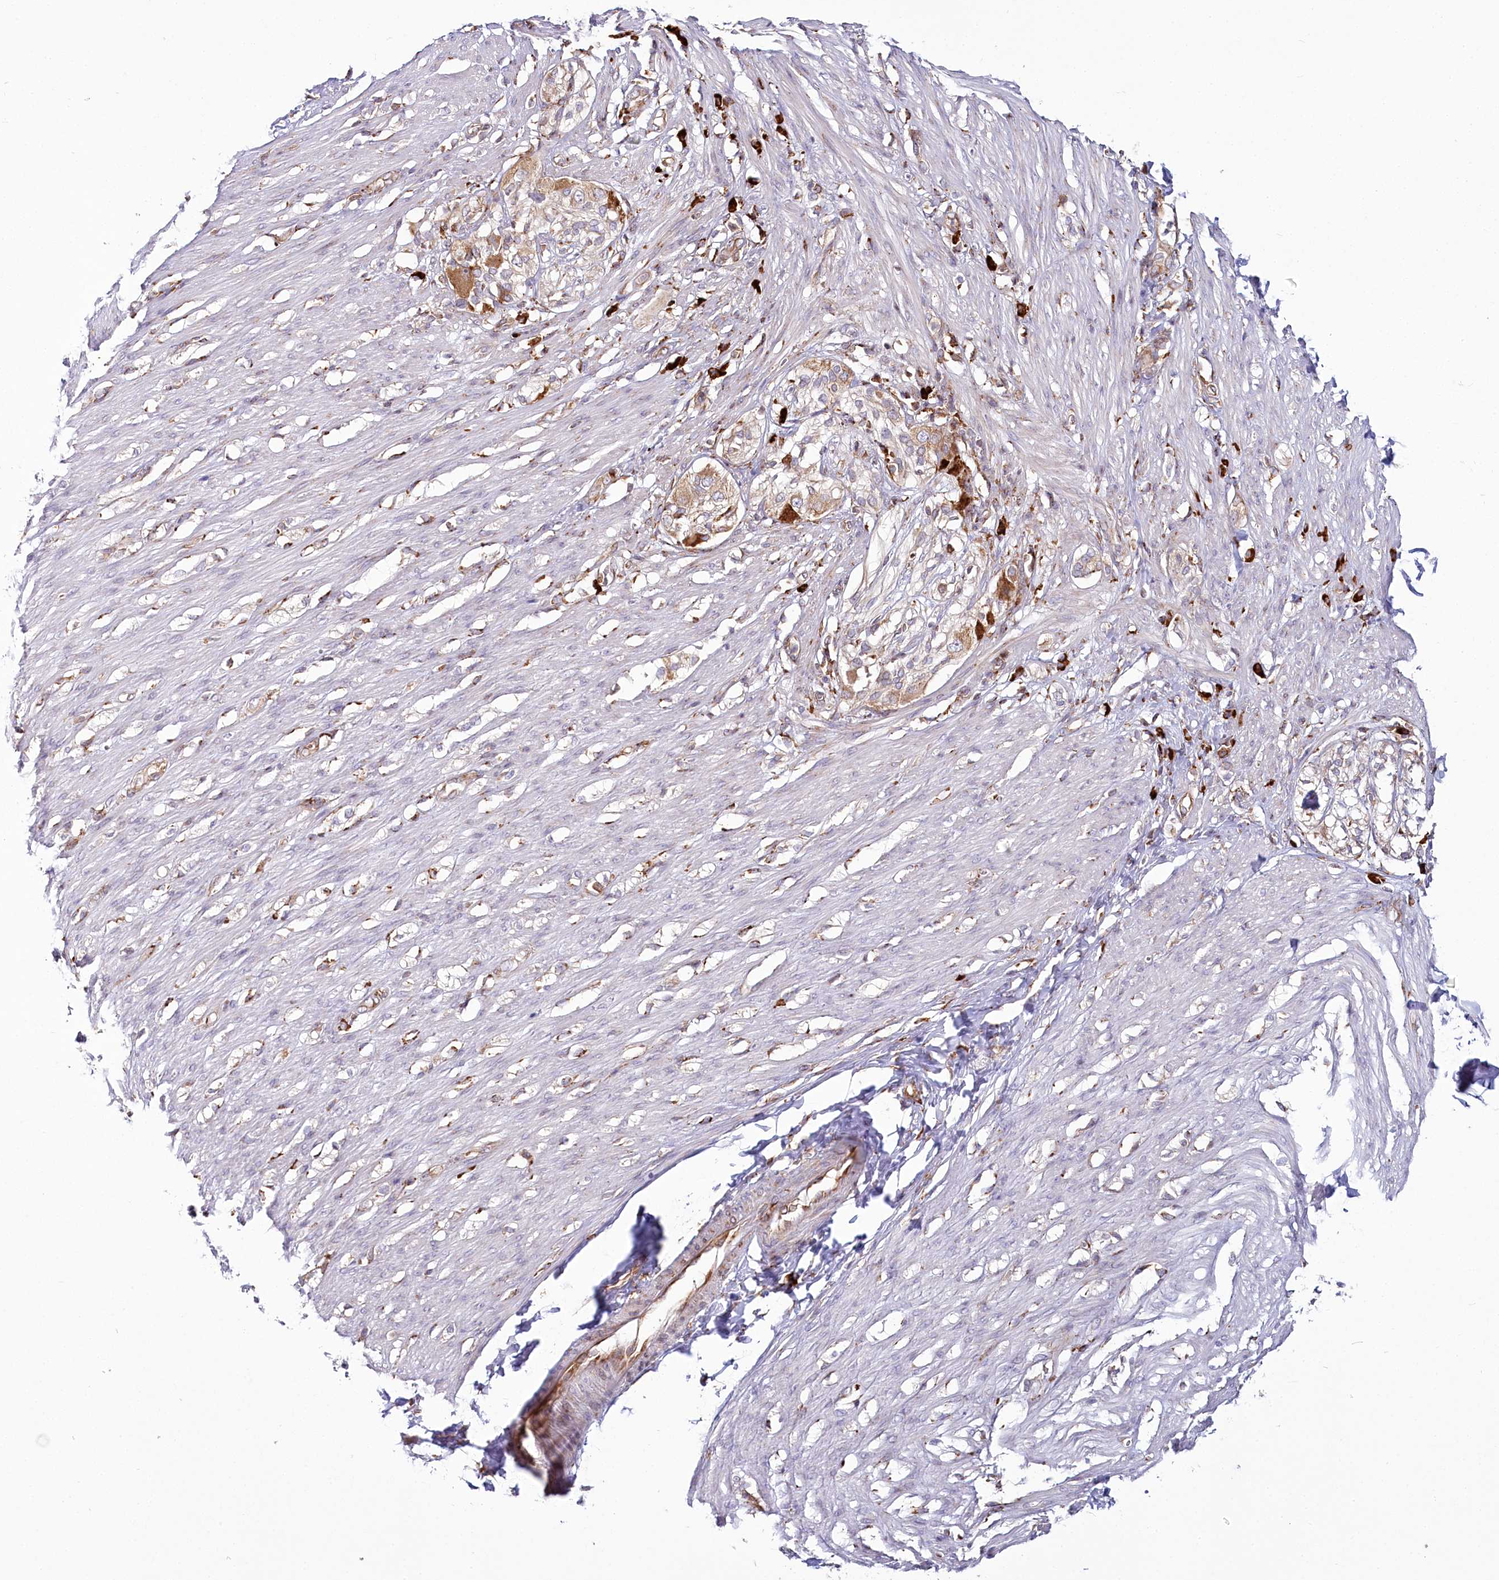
{"staining": {"intensity": "negative", "quantity": "none", "location": "none"}, "tissue": "smooth muscle", "cell_type": "Smooth muscle cells", "image_type": "normal", "snomed": [{"axis": "morphology", "description": "Normal tissue, NOS"}, {"axis": "morphology", "description": "Adenocarcinoma, NOS"}, {"axis": "topography", "description": "Colon"}, {"axis": "topography", "description": "Peripheral nerve tissue"}], "caption": "Immunohistochemistry micrograph of benign smooth muscle: human smooth muscle stained with DAB demonstrates no significant protein positivity in smooth muscle cells.", "gene": "POGLUT1", "patient": {"sex": "male", "age": 14}}